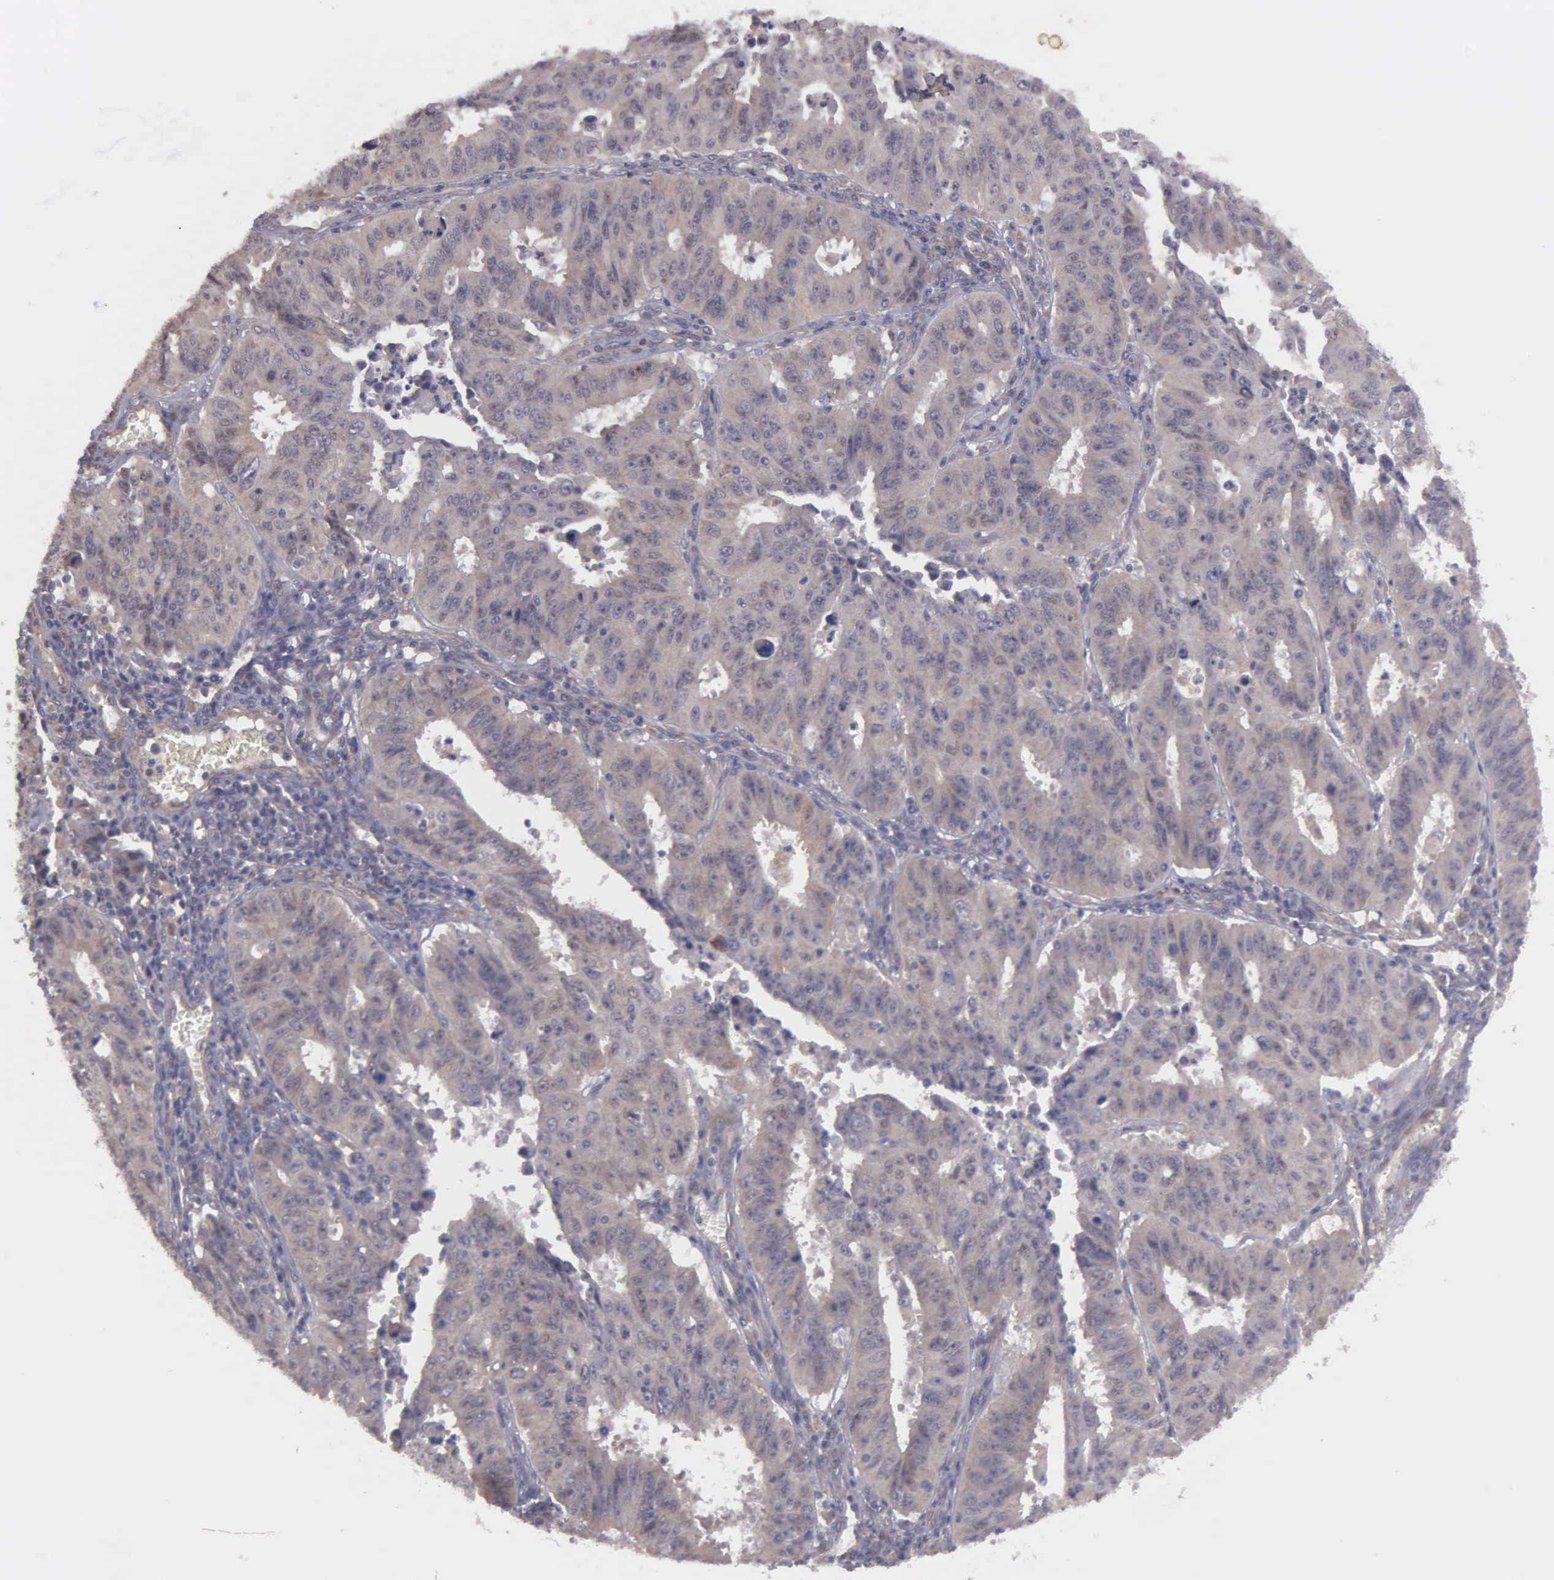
{"staining": {"intensity": "weak", "quantity": ">75%", "location": "cytoplasmic/membranous"}, "tissue": "endometrial cancer", "cell_type": "Tumor cells", "image_type": "cancer", "snomed": [{"axis": "morphology", "description": "Adenocarcinoma, NOS"}, {"axis": "topography", "description": "Endometrium"}], "caption": "High-power microscopy captured an IHC image of endometrial cancer, revealing weak cytoplasmic/membranous positivity in about >75% of tumor cells. Using DAB (brown) and hematoxylin (blue) stains, captured at high magnification using brightfield microscopy.", "gene": "RTL10", "patient": {"sex": "female", "age": 42}}